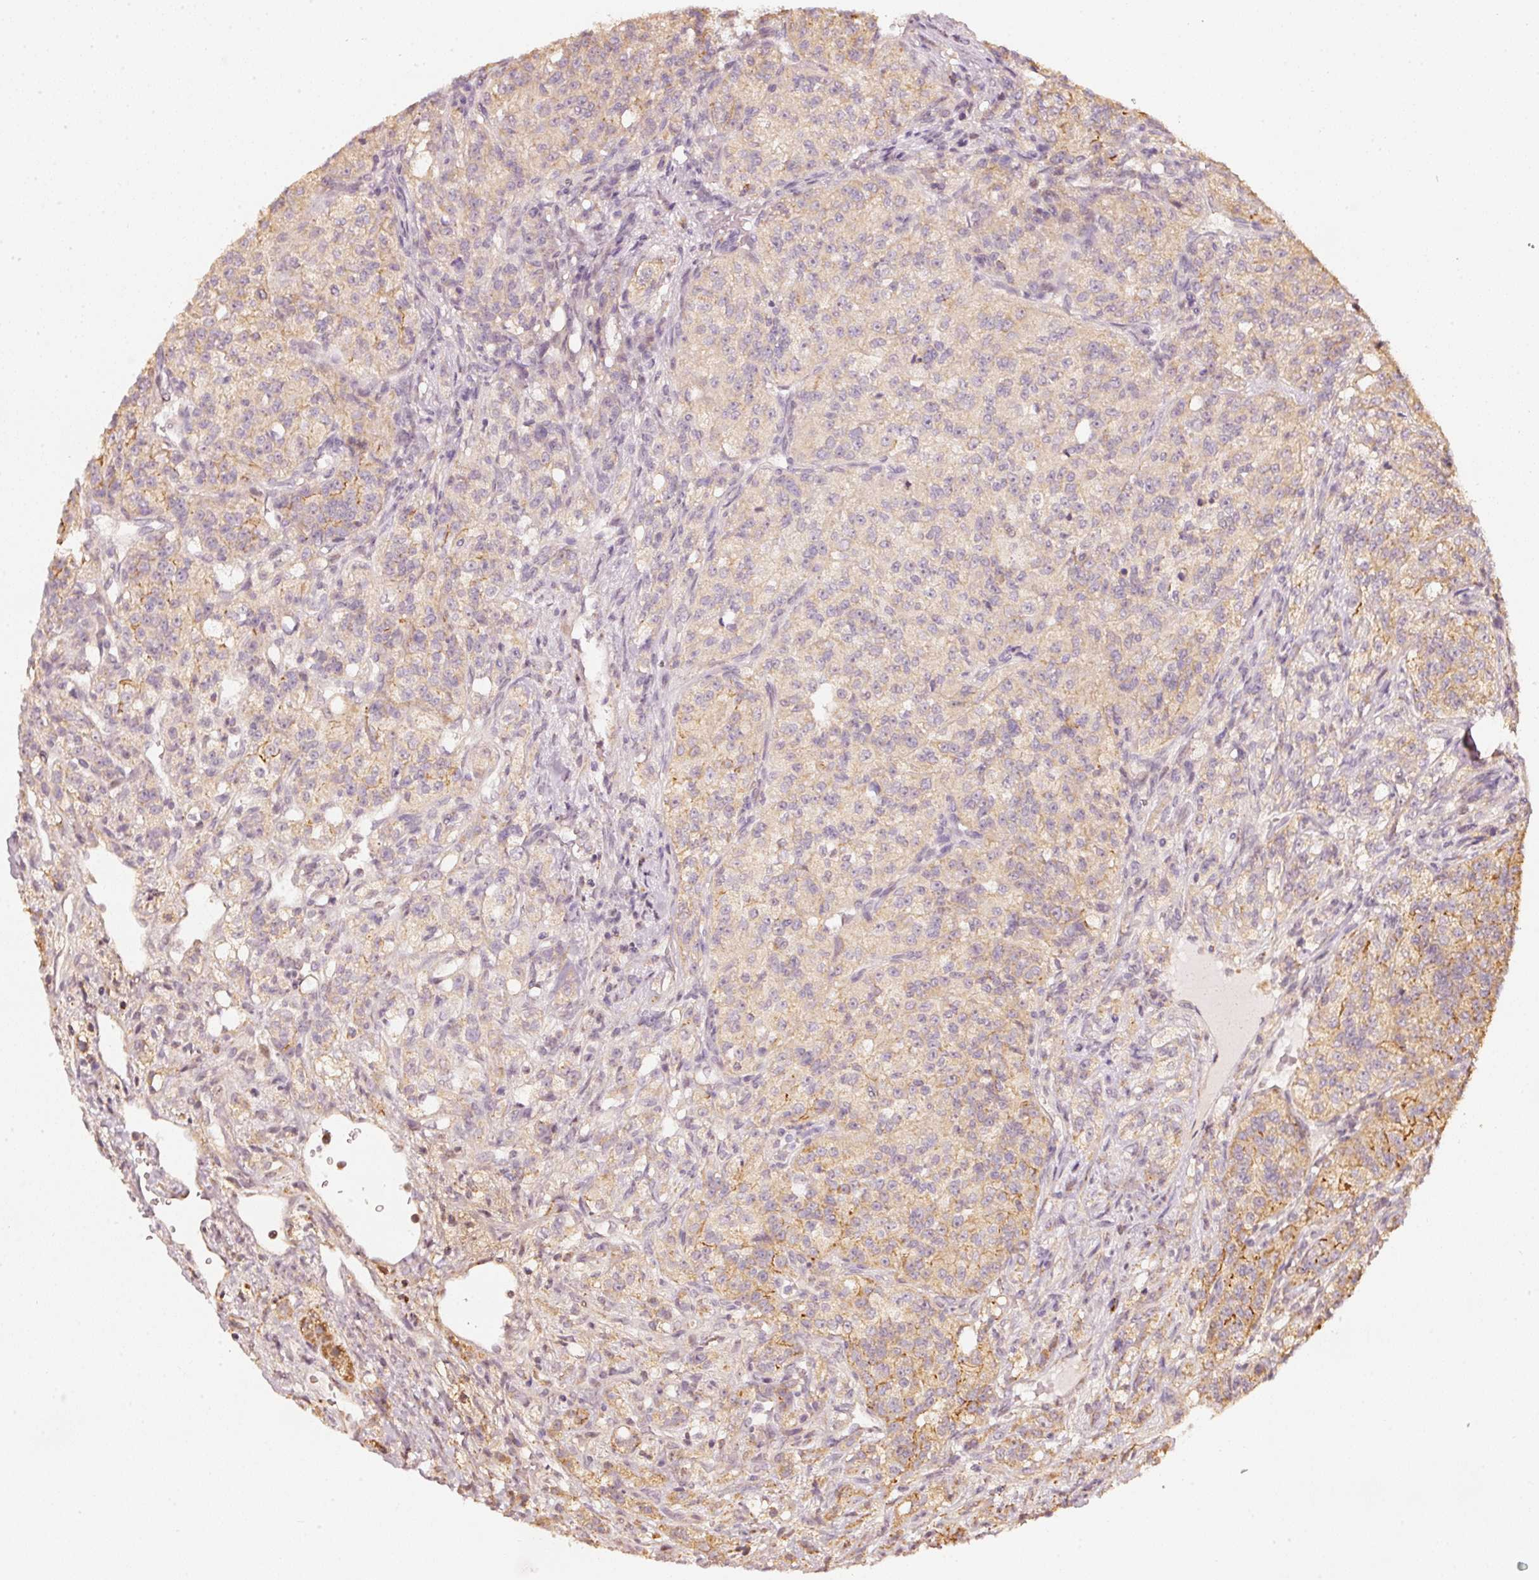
{"staining": {"intensity": "weak", "quantity": "<25%", "location": "cytoplasmic/membranous"}, "tissue": "renal cancer", "cell_type": "Tumor cells", "image_type": "cancer", "snomed": [{"axis": "morphology", "description": "Adenocarcinoma, NOS"}, {"axis": "topography", "description": "Kidney"}], "caption": "The histopathology image shows no staining of tumor cells in renal adenocarcinoma.", "gene": "RAB35", "patient": {"sex": "female", "age": 63}}